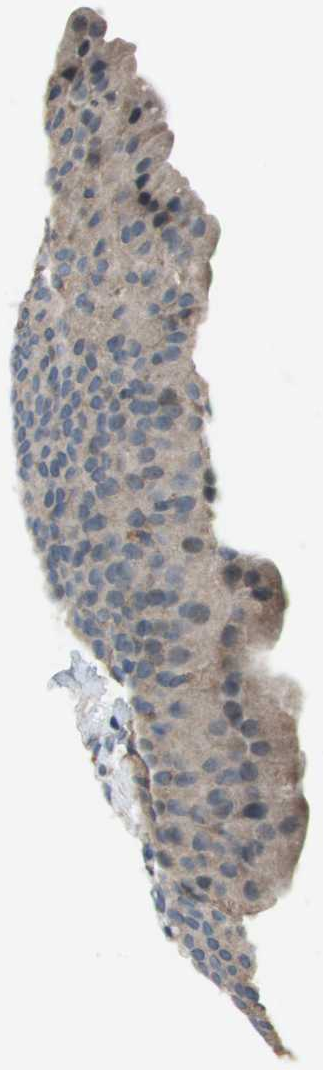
{"staining": {"intensity": "weak", "quantity": ">75%", "location": "cytoplasmic/membranous"}, "tissue": "urinary bladder", "cell_type": "Urothelial cells", "image_type": "normal", "snomed": [{"axis": "morphology", "description": "Normal tissue, NOS"}, {"axis": "topography", "description": "Urinary bladder"}], "caption": "Urothelial cells exhibit low levels of weak cytoplasmic/membranous staining in approximately >75% of cells in unremarkable urinary bladder.", "gene": "GOSR2", "patient": {"sex": "female", "age": 79}}